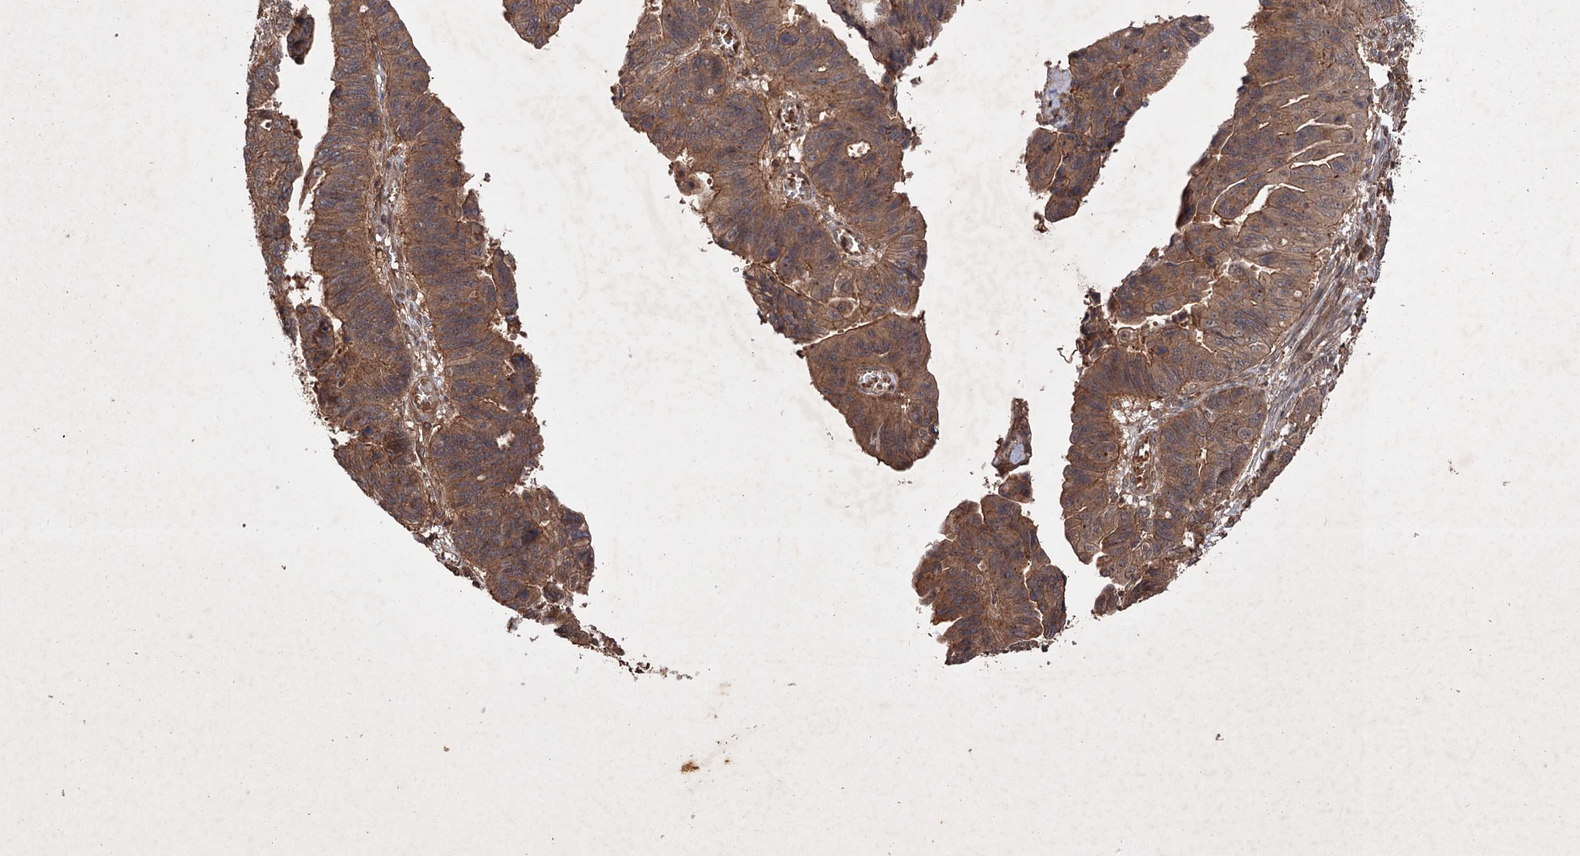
{"staining": {"intensity": "moderate", "quantity": ">75%", "location": "cytoplasmic/membranous"}, "tissue": "stomach cancer", "cell_type": "Tumor cells", "image_type": "cancer", "snomed": [{"axis": "morphology", "description": "Adenocarcinoma, NOS"}, {"axis": "topography", "description": "Stomach"}], "caption": "Tumor cells demonstrate medium levels of moderate cytoplasmic/membranous staining in about >75% of cells in human stomach cancer (adenocarcinoma).", "gene": "ADK", "patient": {"sex": "male", "age": 59}}